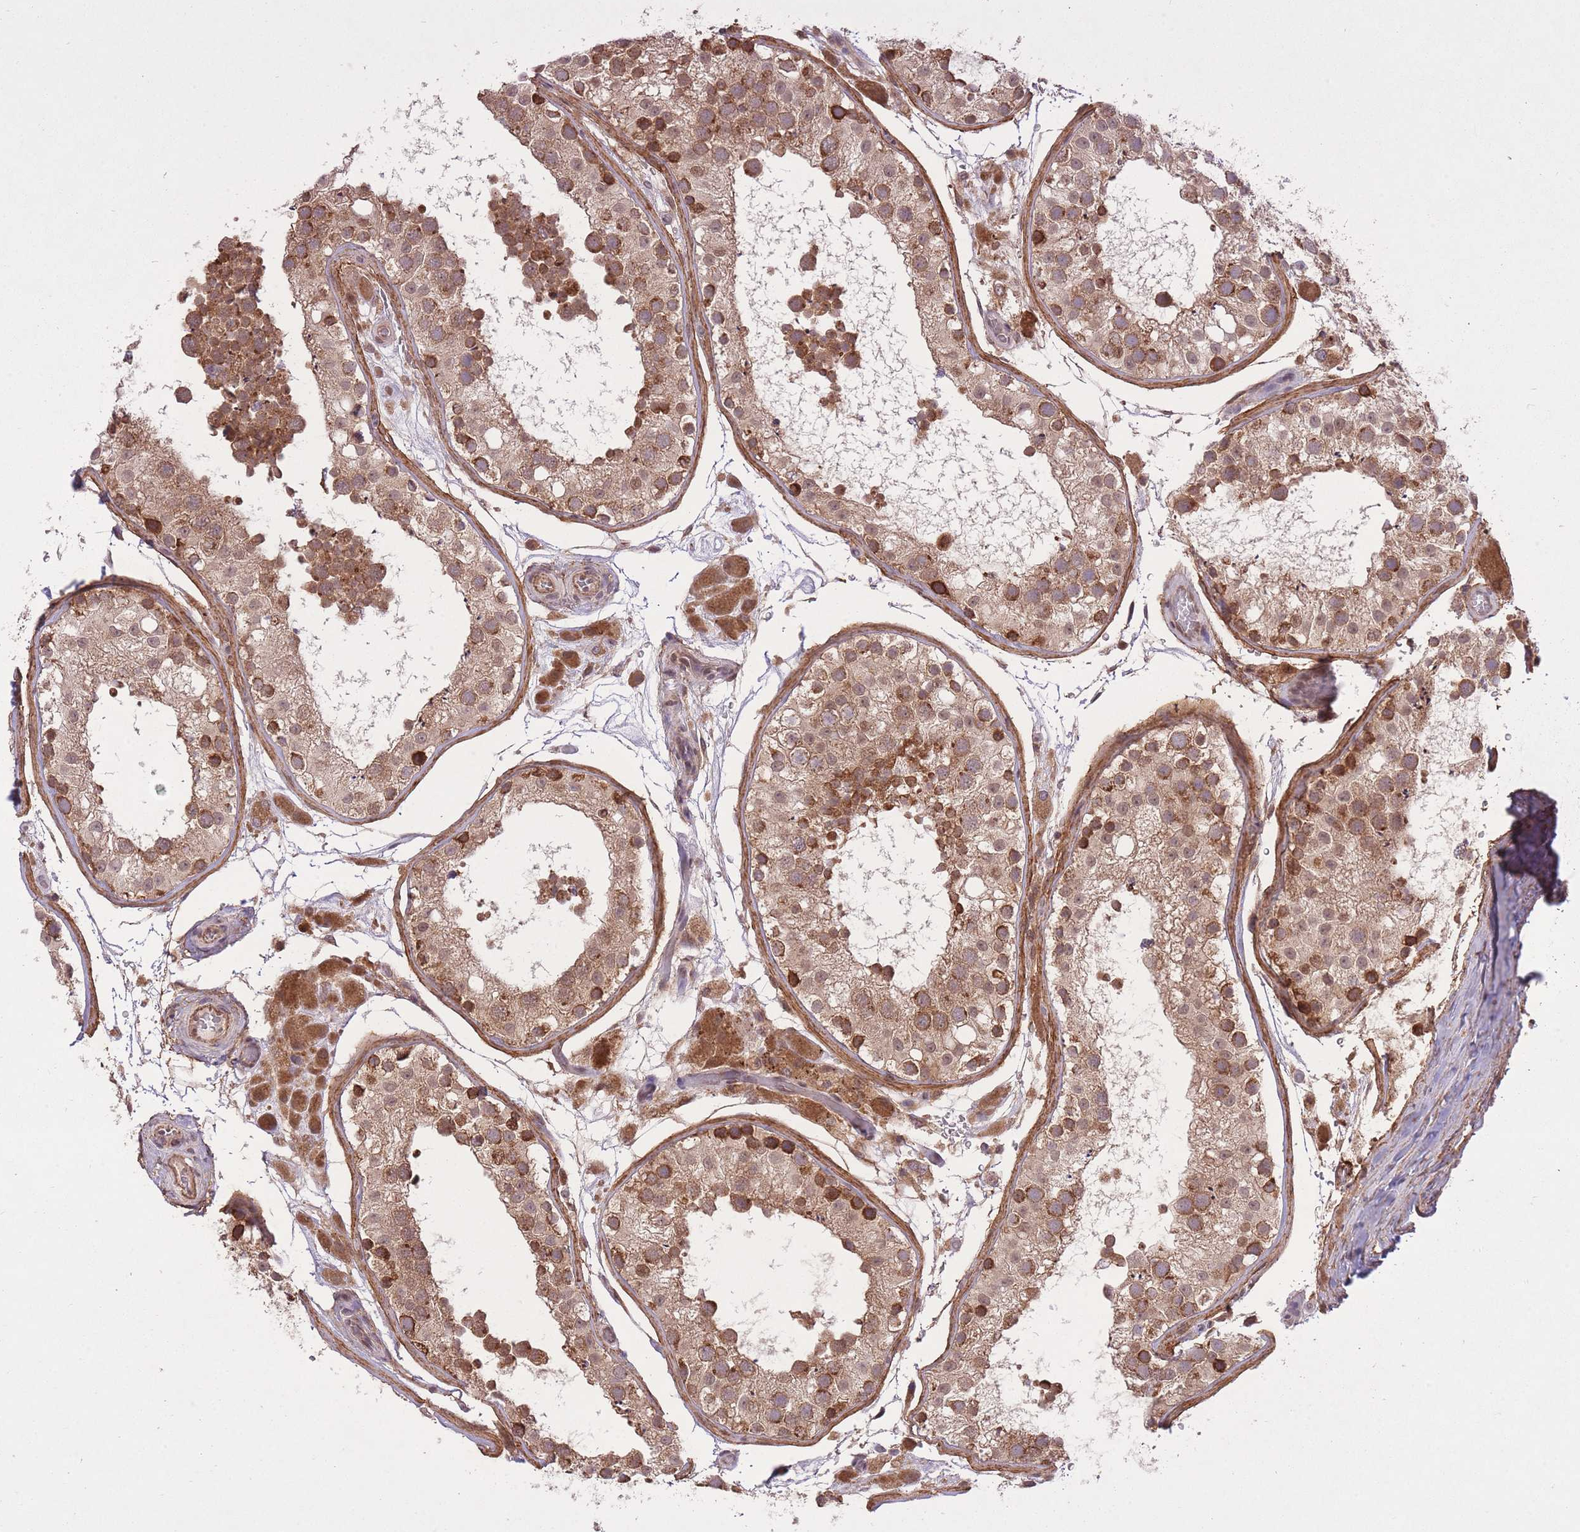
{"staining": {"intensity": "moderate", "quantity": ">75%", "location": "cytoplasmic/membranous,nuclear"}, "tissue": "testis", "cell_type": "Cells in seminiferous ducts", "image_type": "normal", "snomed": [{"axis": "morphology", "description": "Normal tissue, NOS"}, {"axis": "topography", "description": "Testis"}], "caption": "This photomicrograph displays immunohistochemistry (IHC) staining of benign testis, with medium moderate cytoplasmic/membranous,nuclear expression in about >75% of cells in seminiferous ducts.", "gene": "ZNF391", "patient": {"sex": "male", "age": 26}}